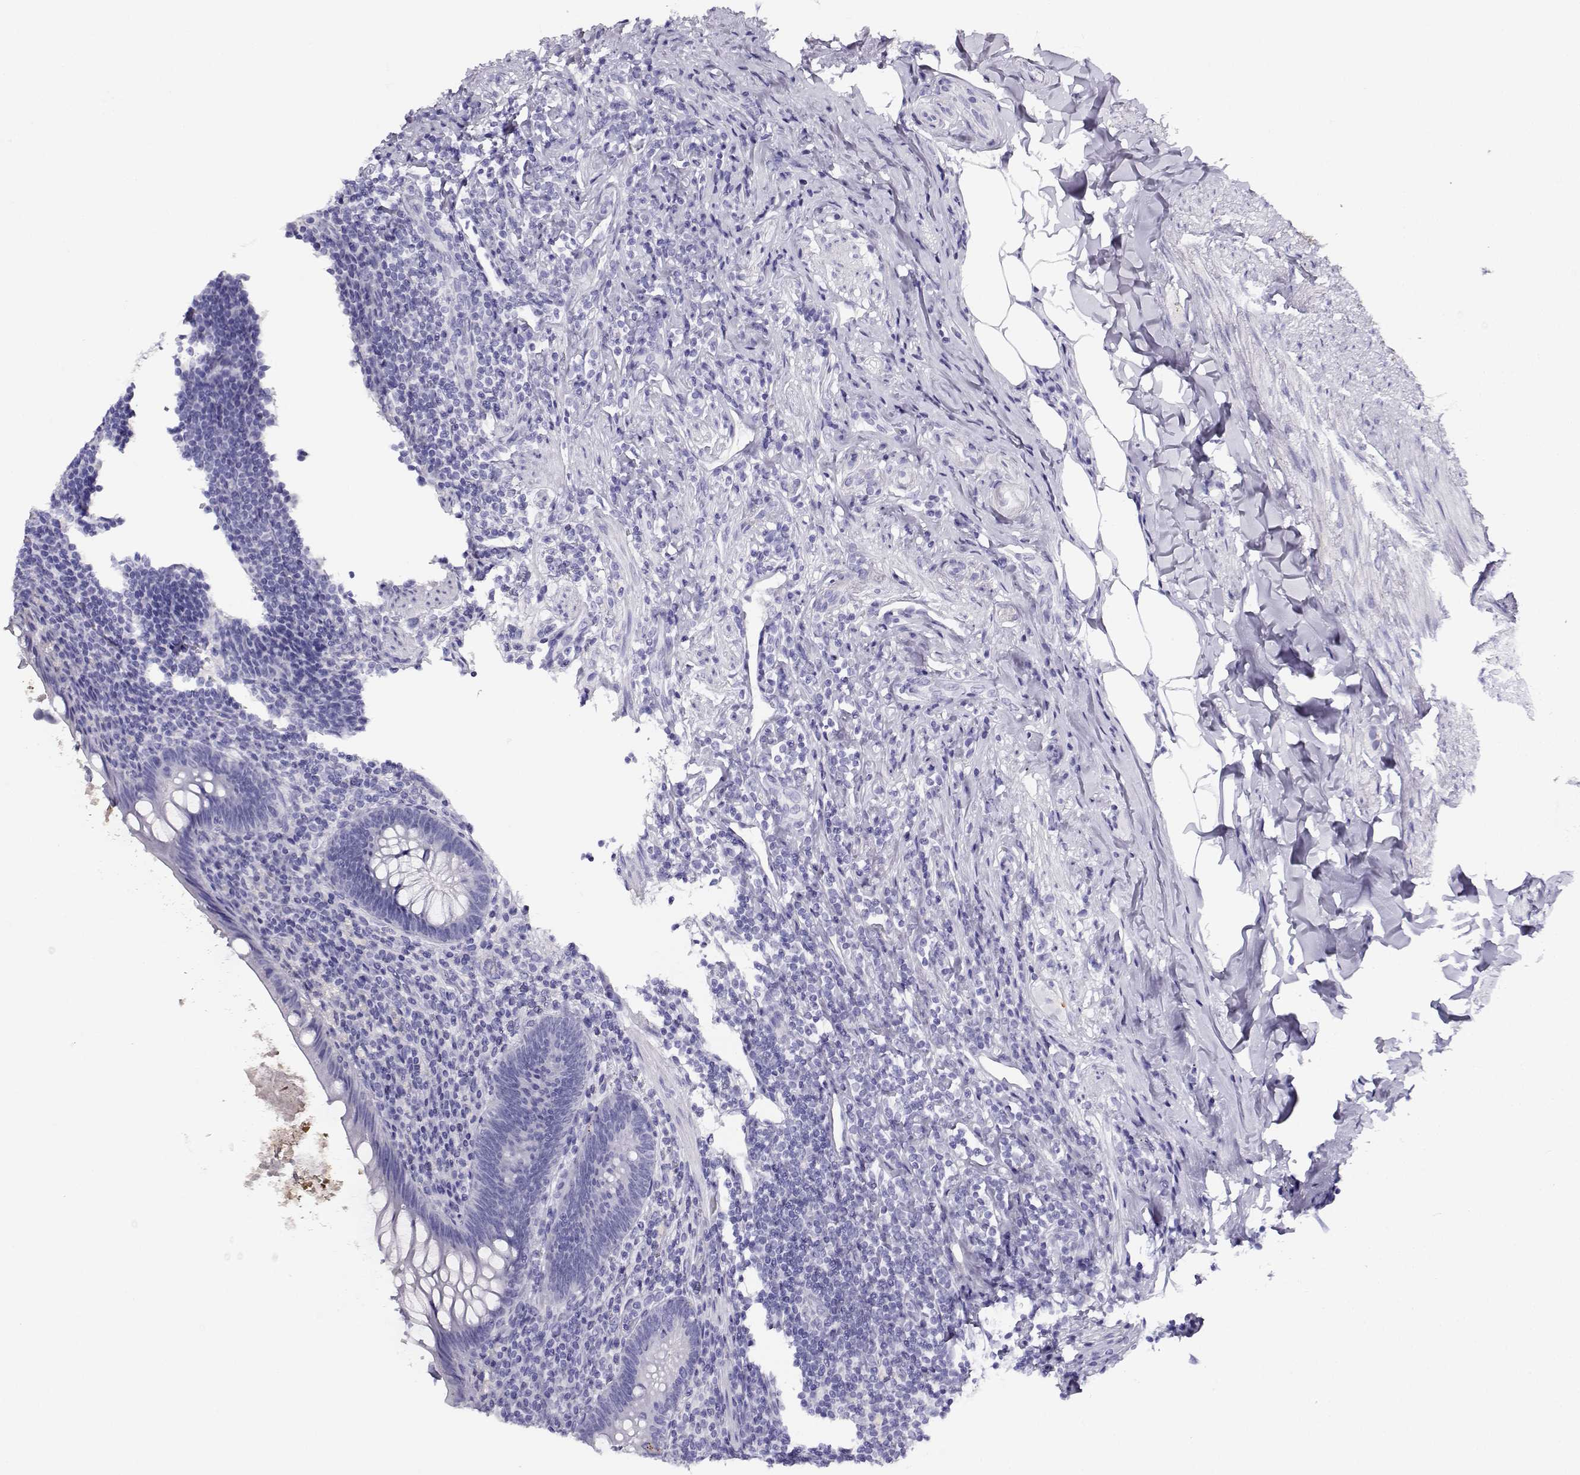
{"staining": {"intensity": "negative", "quantity": "none", "location": "none"}, "tissue": "appendix", "cell_type": "Glandular cells", "image_type": "normal", "snomed": [{"axis": "morphology", "description": "Normal tissue, NOS"}, {"axis": "topography", "description": "Appendix"}], "caption": "This is an IHC image of normal human appendix. There is no positivity in glandular cells.", "gene": "RHOXF2B", "patient": {"sex": "male", "age": 47}}